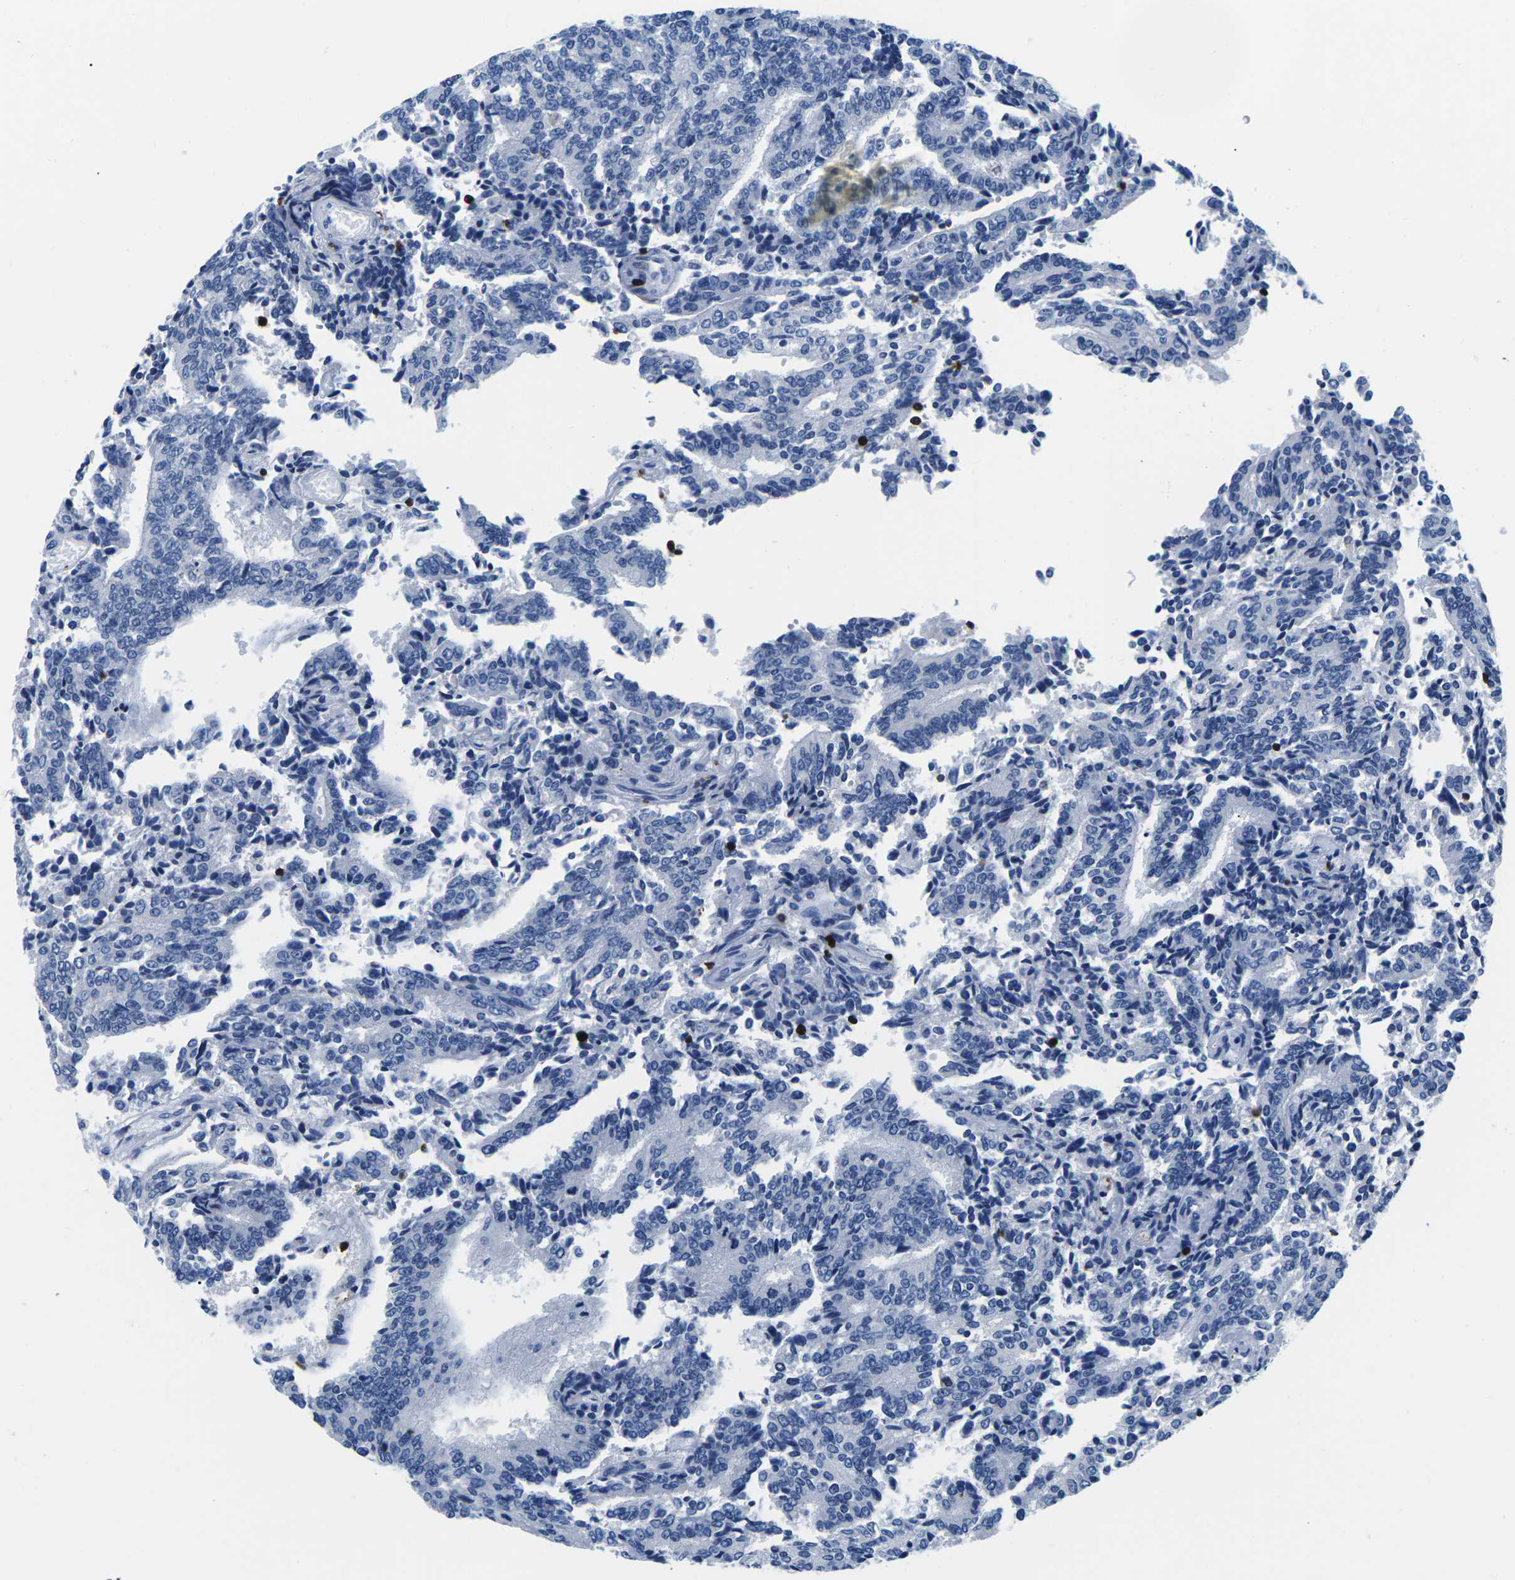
{"staining": {"intensity": "negative", "quantity": "none", "location": "none"}, "tissue": "prostate cancer", "cell_type": "Tumor cells", "image_type": "cancer", "snomed": [{"axis": "morphology", "description": "Normal tissue, NOS"}, {"axis": "morphology", "description": "Adenocarcinoma, High grade"}, {"axis": "topography", "description": "Prostate"}, {"axis": "topography", "description": "Seminal veicle"}], "caption": "DAB (3,3'-diaminobenzidine) immunohistochemical staining of prostate adenocarcinoma (high-grade) demonstrates no significant staining in tumor cells.", "gene": "CTSW", "patient": {"sex": "male", "age": 55}}